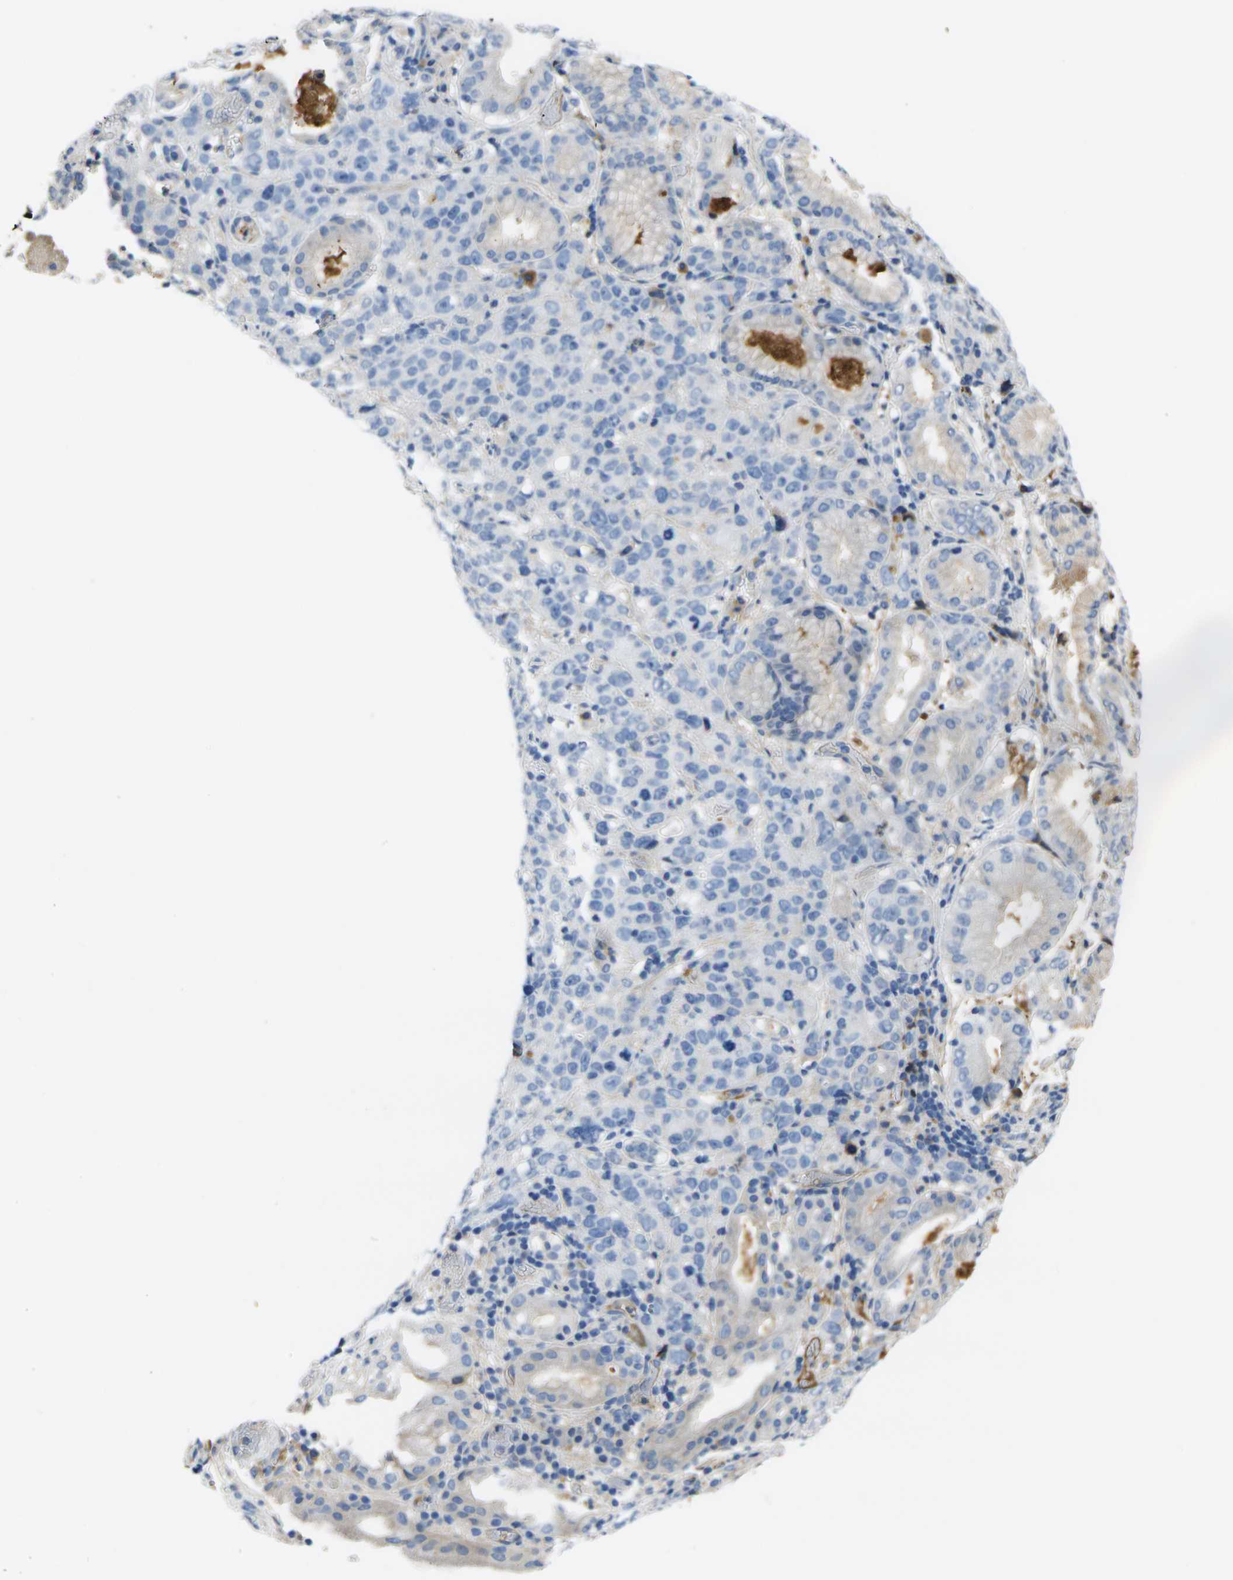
{"staining": {"intensity": "negative", "quantity": "none", "location": "none"}, "tissue": "stomach cancer", "cell_type": "Tumor cells", "image_type": "cancer", "snomed": [{"axis": "morphology", "description": "Normal tissue, NOS"}, {"axis": "morphology", "description": "Adenocarcinoma, NOS"}, {"axis": "topography", "description": "Stomach"}], "caption": "IHC of human adenocarcinoma (stomach) shows no expression in tumor cells. The staining is performed using DAB (3,3'-diaminobenzidine) brown chromogen with nuclei counter-stained in using hematoxylin.", "gene": "GREM2", "patient": {"sex": "male", "age": 48}}